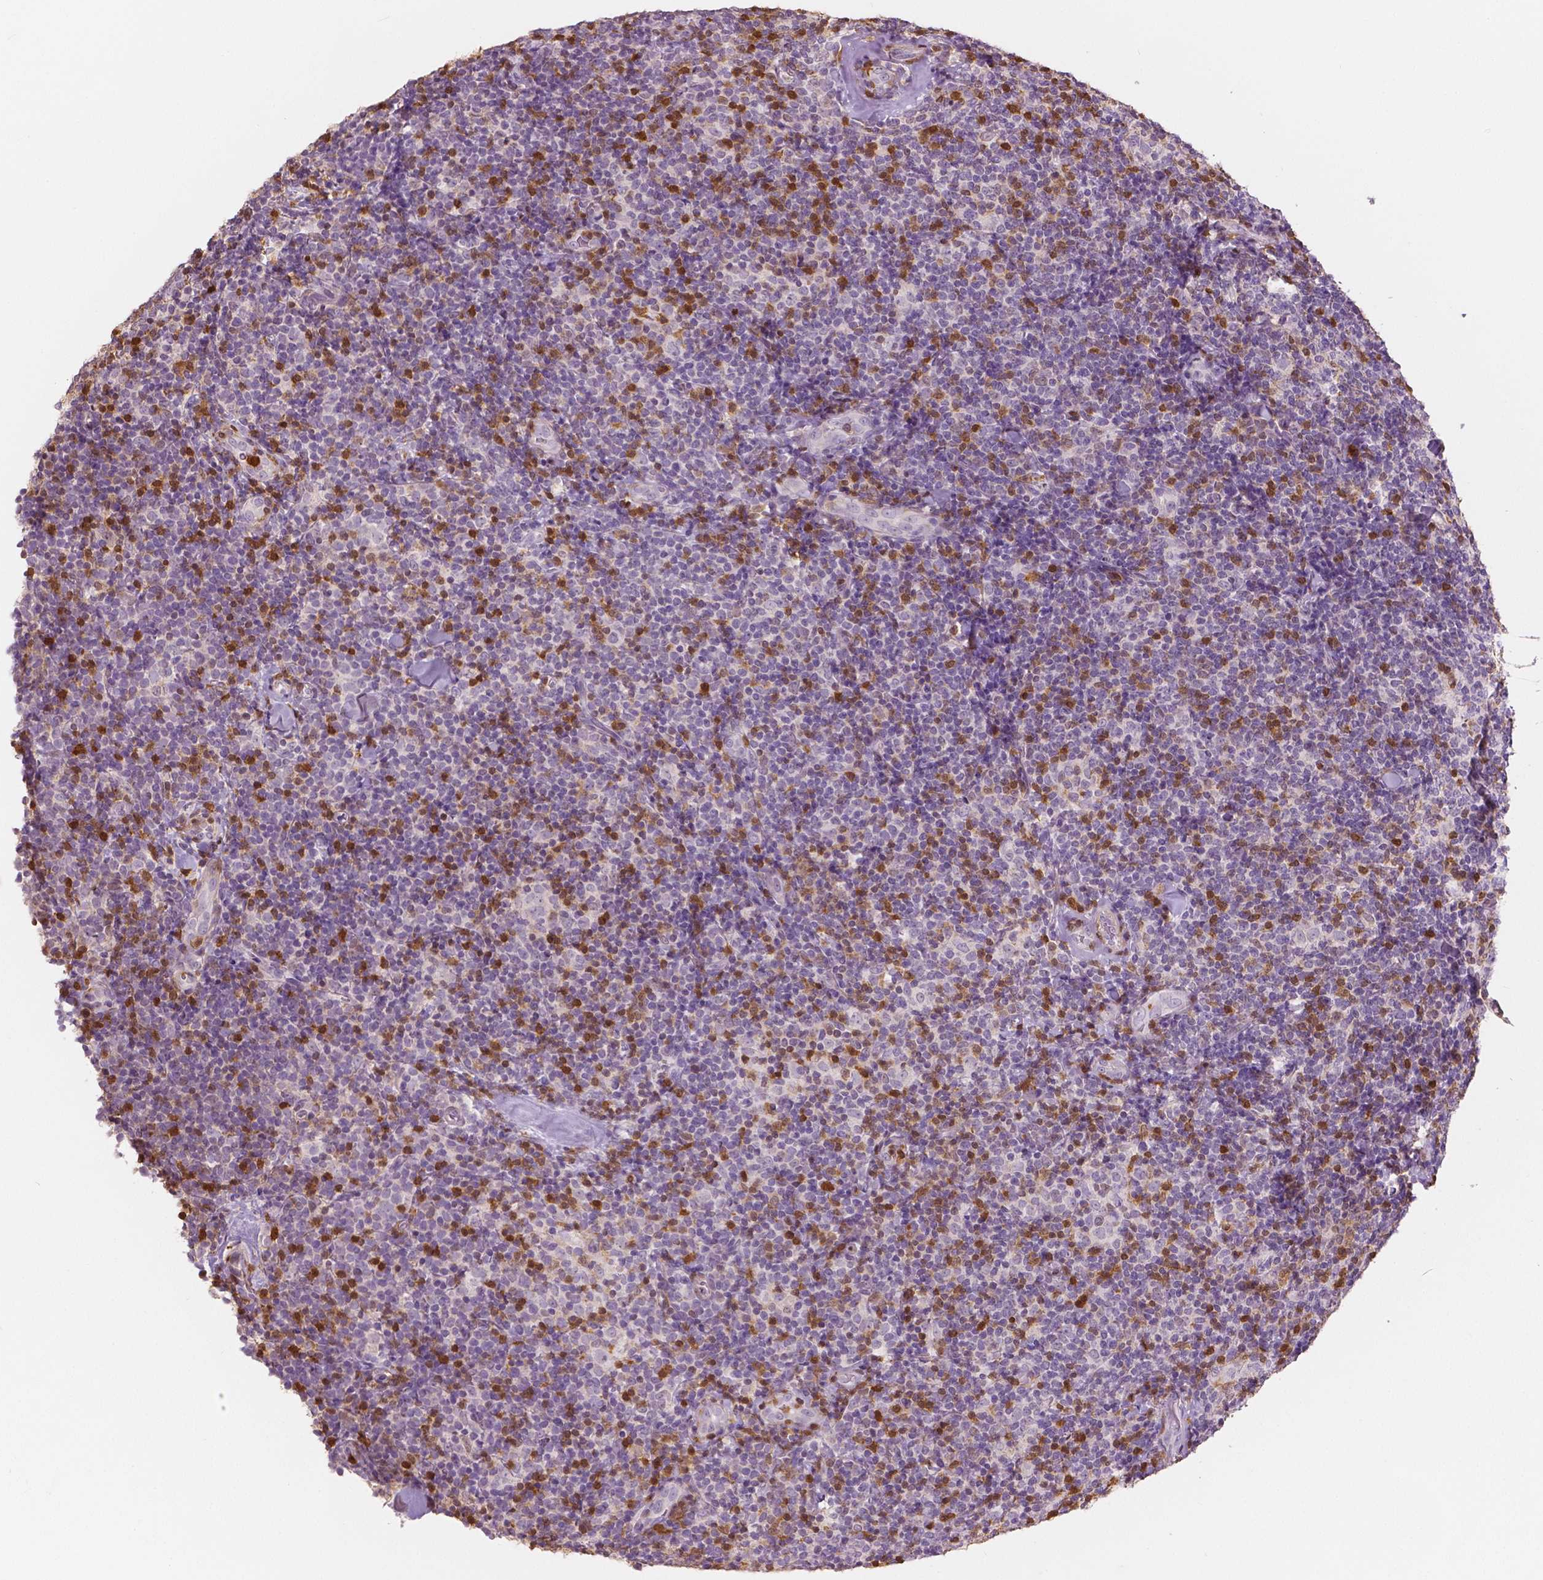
{"staining": {"intensity": "strong", "quantity": "<25%", "location": "cytoplasmic/membranous,nuclear"}, "tissue": "lymphoma", "cell_type": "Tumor cells", "image_type": "cancer", "snomed": [{"axis": "morphology", "description": "Malignant lymphoma, non-Hodgkin's type, Low grade"}, {"axis": "topography", "description": "Lymph node"}], "caption": "Strong cytoplasmic/membranous and nuclear staining is identified in approximately <25% of tumor cells in low-grade malignant lymphoma, non-Hodgkin's type.", "gene": "S100A4", "patient": {"sex": "female", "age": 56}}